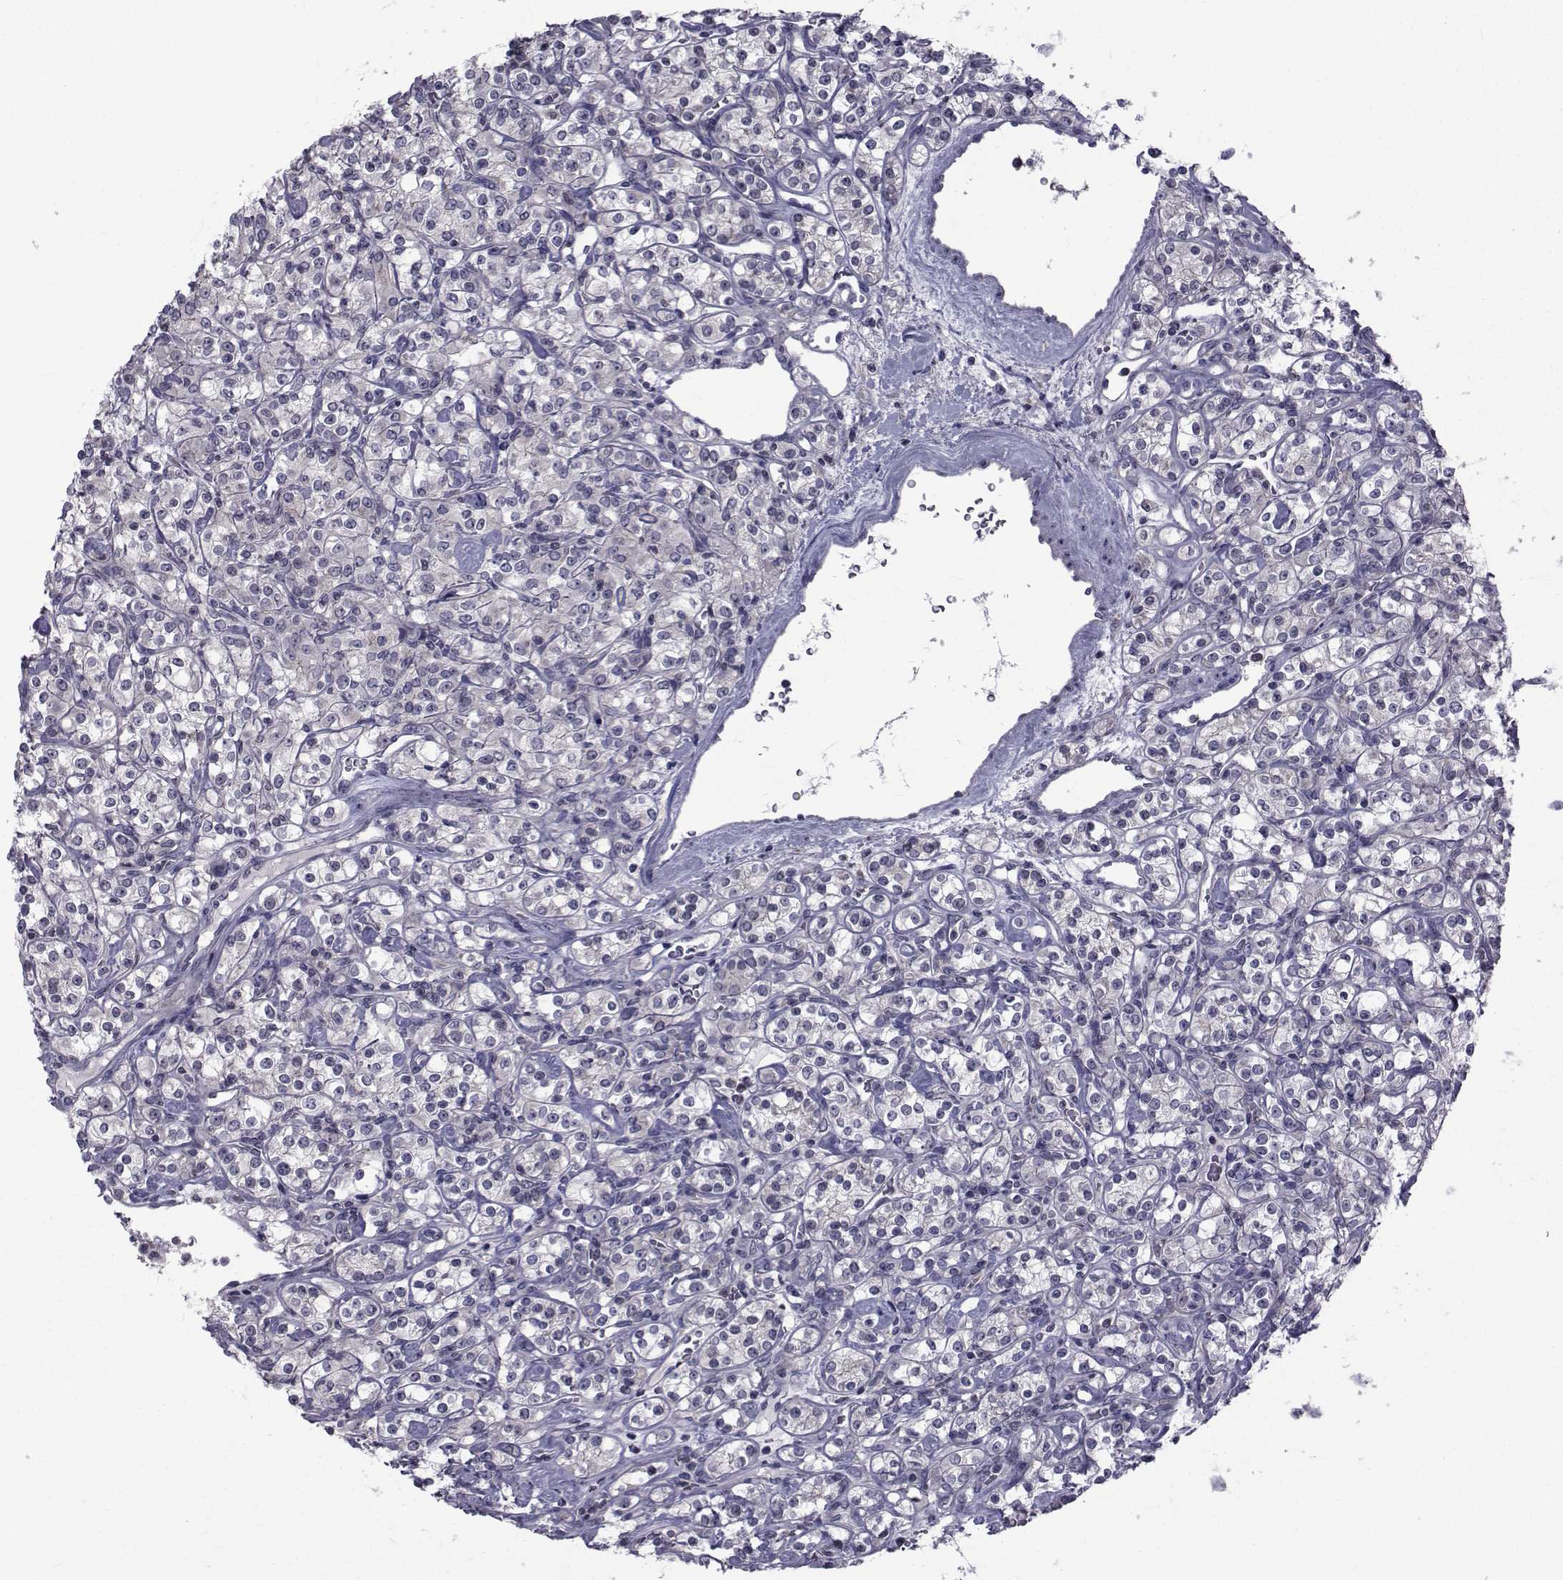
{"staining": {"intensity": "negative", "quantity": "none", "location": "none"}, "tissue": "renal cancer", "cell_type": "Tumor cells", "image_type": "cancer", "snomed": [{"axis": "morphology", "description": "Adenocarcinoma, NOS"}, {"axis": "topography", "description": "Kidney"}], "caption": "Immunohistochemistry (IHC) micrograph of neoplastic tissue: human renal cancer stained with DAB reveals no significant protein staining in tumor cells. Nuclei are stained in blue.", "gene": "SLC30A10", "patient": {"sex": "male", "age": 77}}